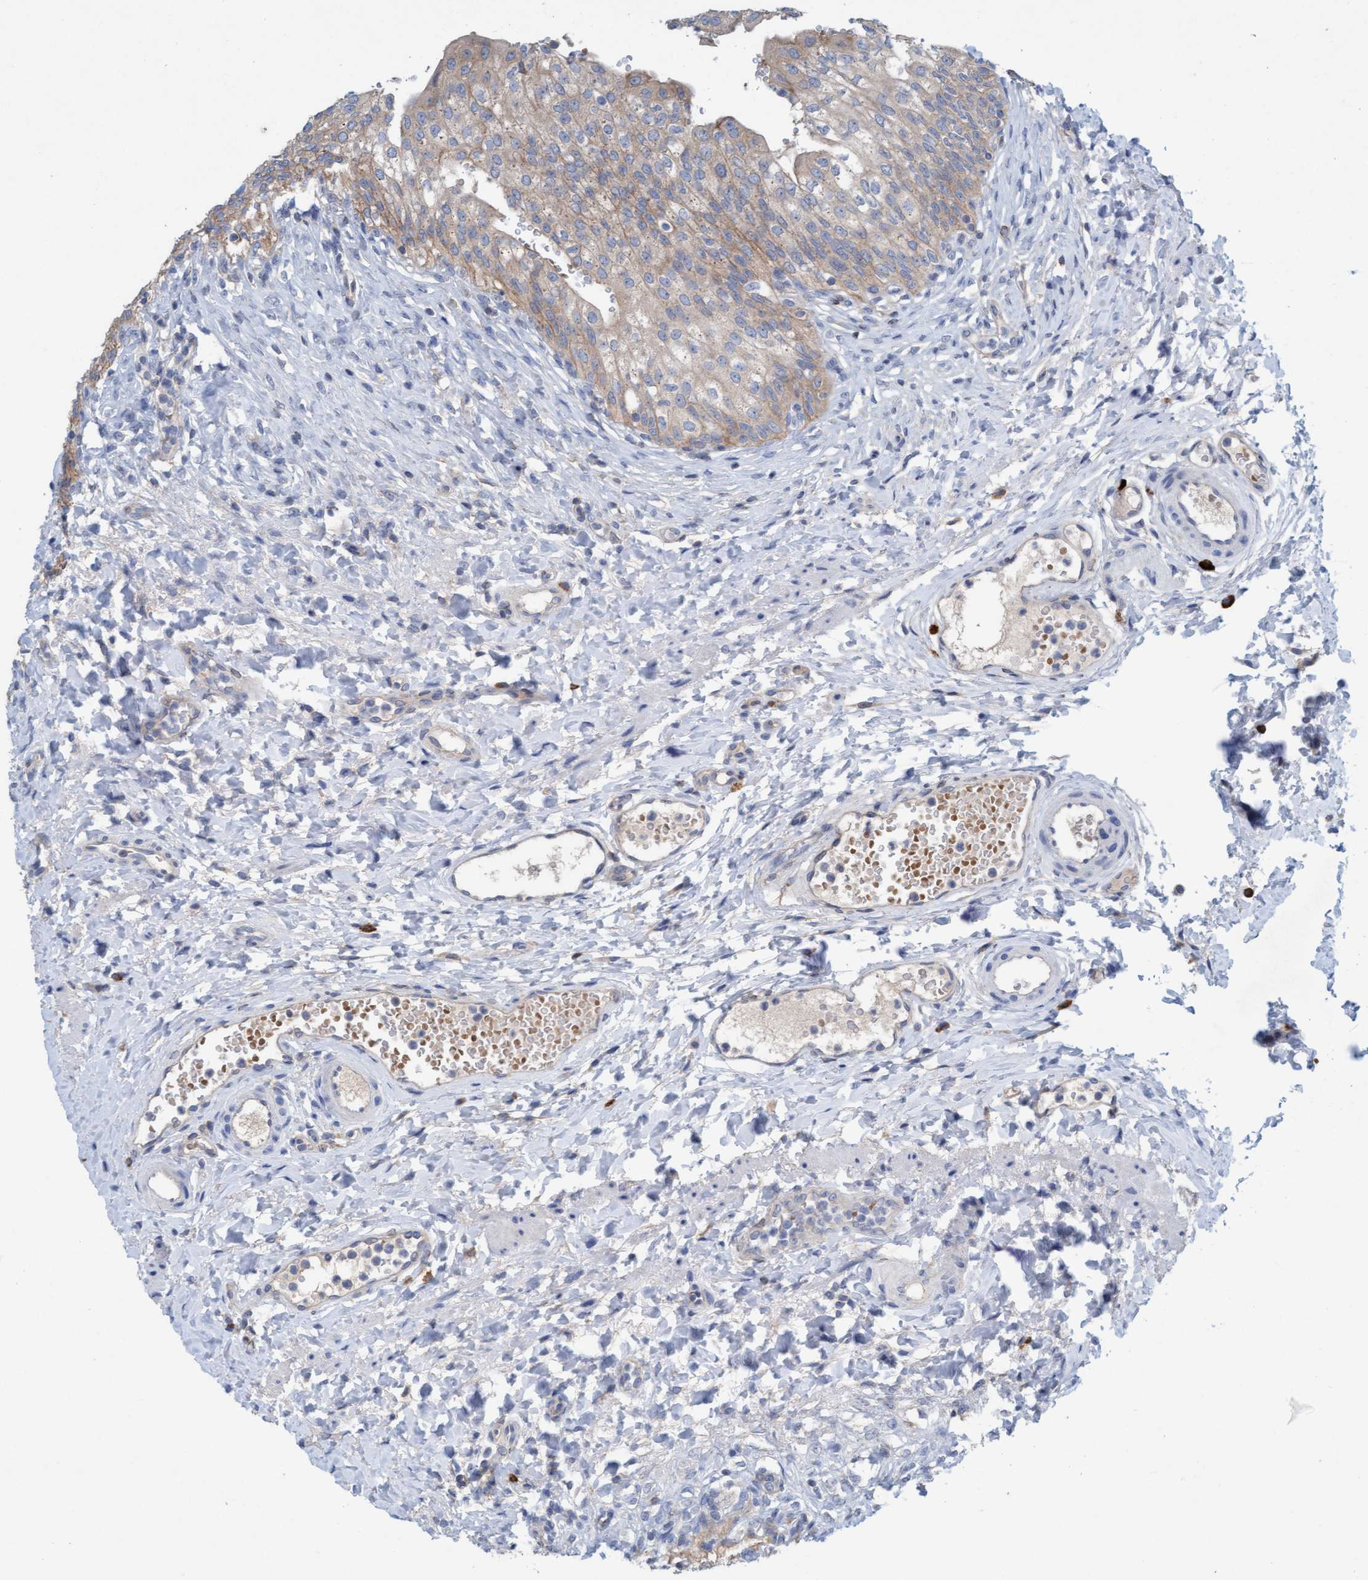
{"staining": {"intensity": "weak", "quantity": ">75%", "location": "cytoplasmic/membranous"}, "tissue": "urinary bladder", "cell_type": "Urothelial cells", "image_type": "normal", "snomed": [{"axis": "morphology", "description": "Urothelial carcinoma, High grade"}, {"axis": "topography", "description": "Urinary bladder"}], "caption": "This is a histology image of IHC staining of benign urinary bladder, which shows weak staining in the cytoplasmic/membranous of urothelial cells.", "gene": "SIGIRR", "patient": {"sex": "male", "age": 46}}